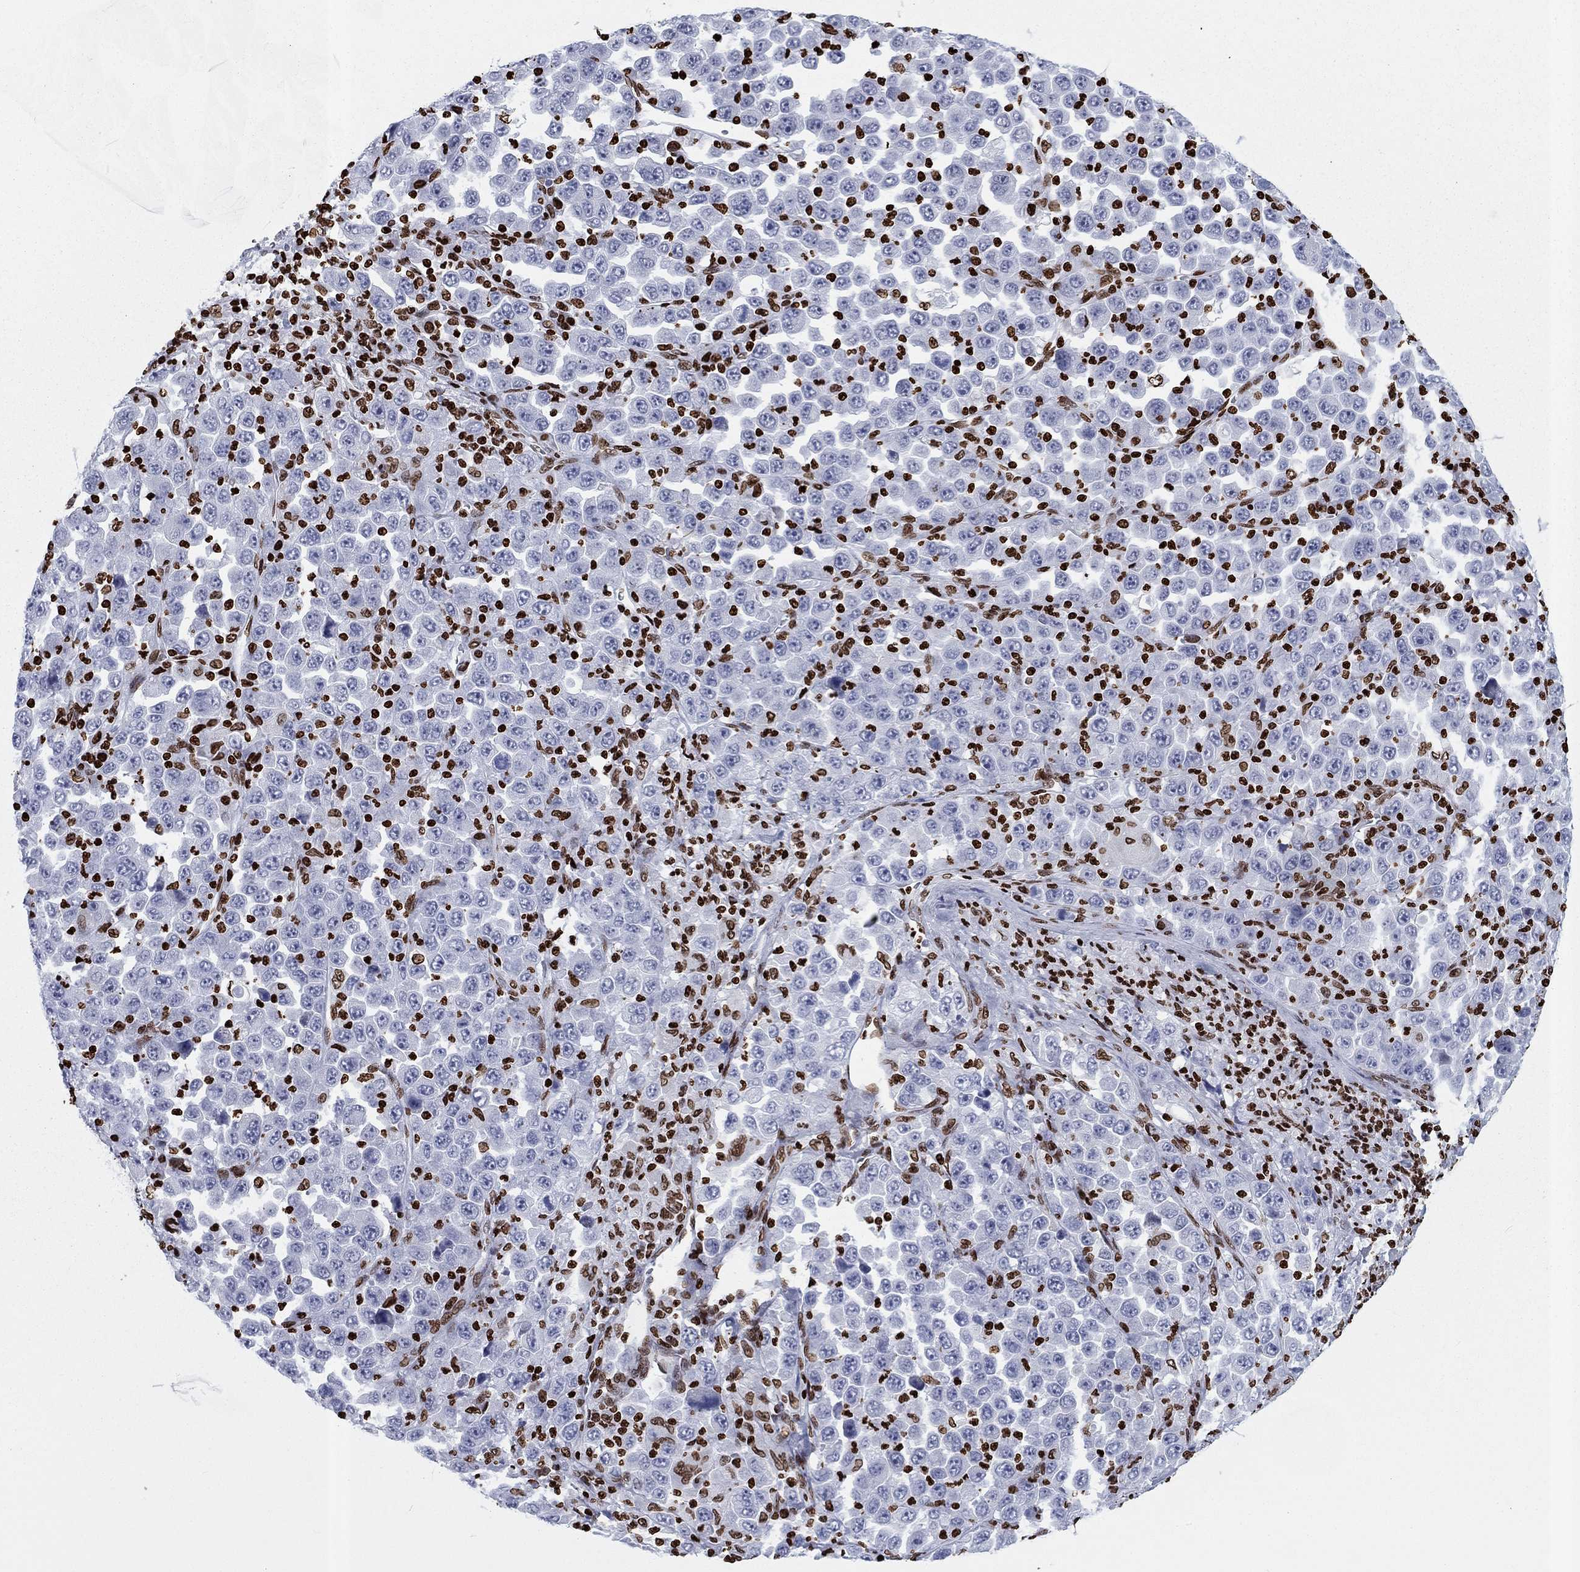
{"staining": {"intensity": "strong", "quantity": "<25%", "location": "nuclear"}, "tissue": "stomach cancer", "cell_type": "Tumor cells", "image_type": "cancer", "snomed": [{"axis": "morphology", "description": "Normal tissue, NOS"}, {"axis": "morphology", "description": "Adenocarcinoma, NOS"}, {"axis": "topography", "description": "Stomach, upper"}, {"axis": "topography", "description": "Stomach"}], "caption": "DAB immunohistochemical staining of stomach adenocarcinoma reveals strong nuclear protein expression in about <25% of tumor cells. (DAB IHC, brown staining for protein, blue staining for nuclei).", "gene": "H1-5", "patient": {"sex": "male", "age": 59}}